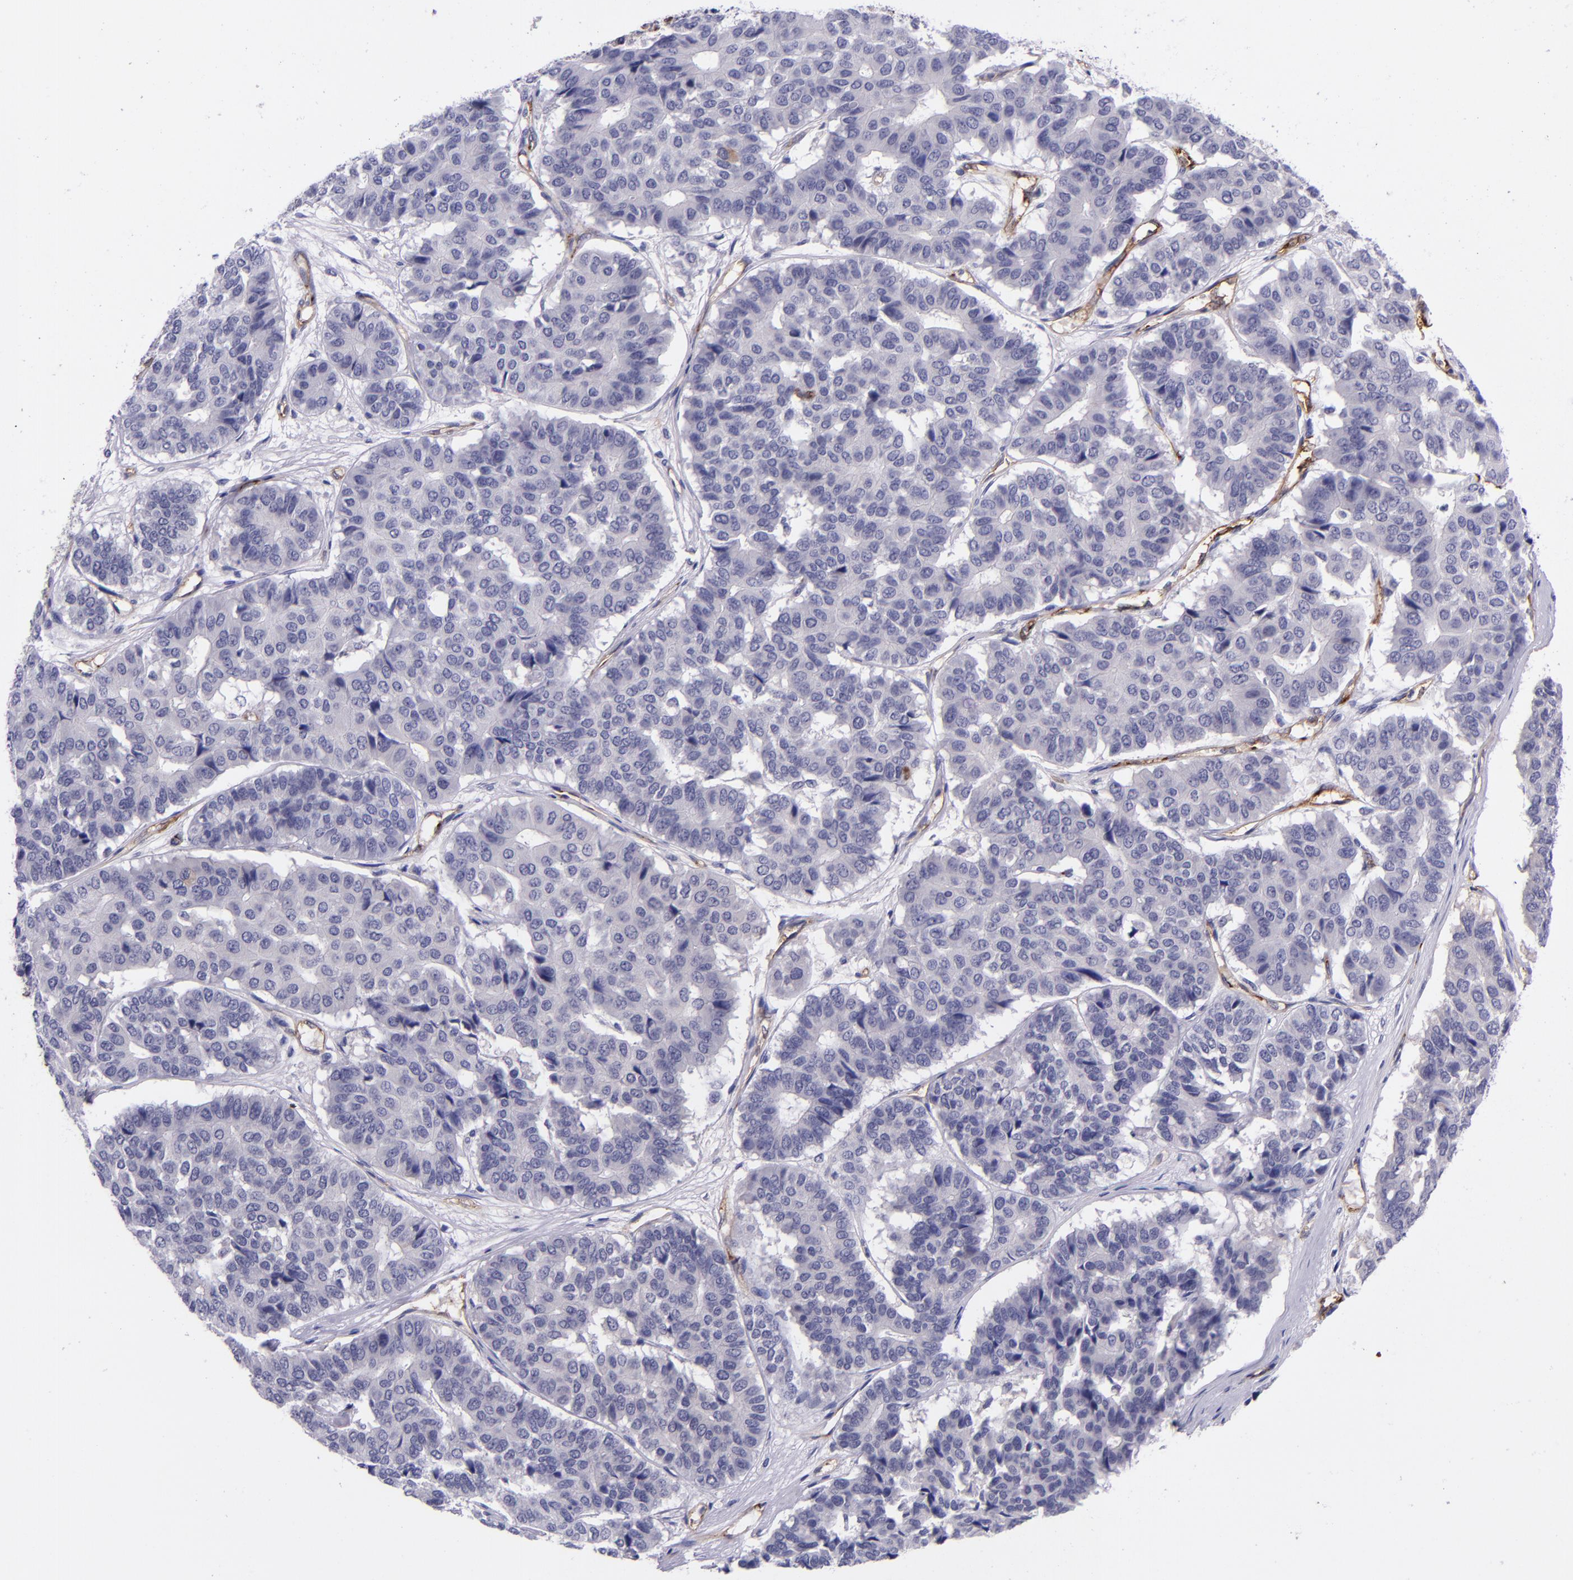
{"staining": {"intensity": "negative", "quantity": "none", "location": "none"}, "tissue": "pancreatic cancer", "cell_type": "Tumor cells", "image_type": "cancer", "snomed": [{"axis": "morphology", "description": "Adenocarcinoma, NOS"}, {"axis": "topography", "description": "Pancreas"}], "caption": "This is a photomicrograph of immunohistochemistry staining of adenocarcinoma (pancreatic), which shows no staining in tumor cells.", "gene": "NOS3", "patient": {"sex": "male", "age": 50}}